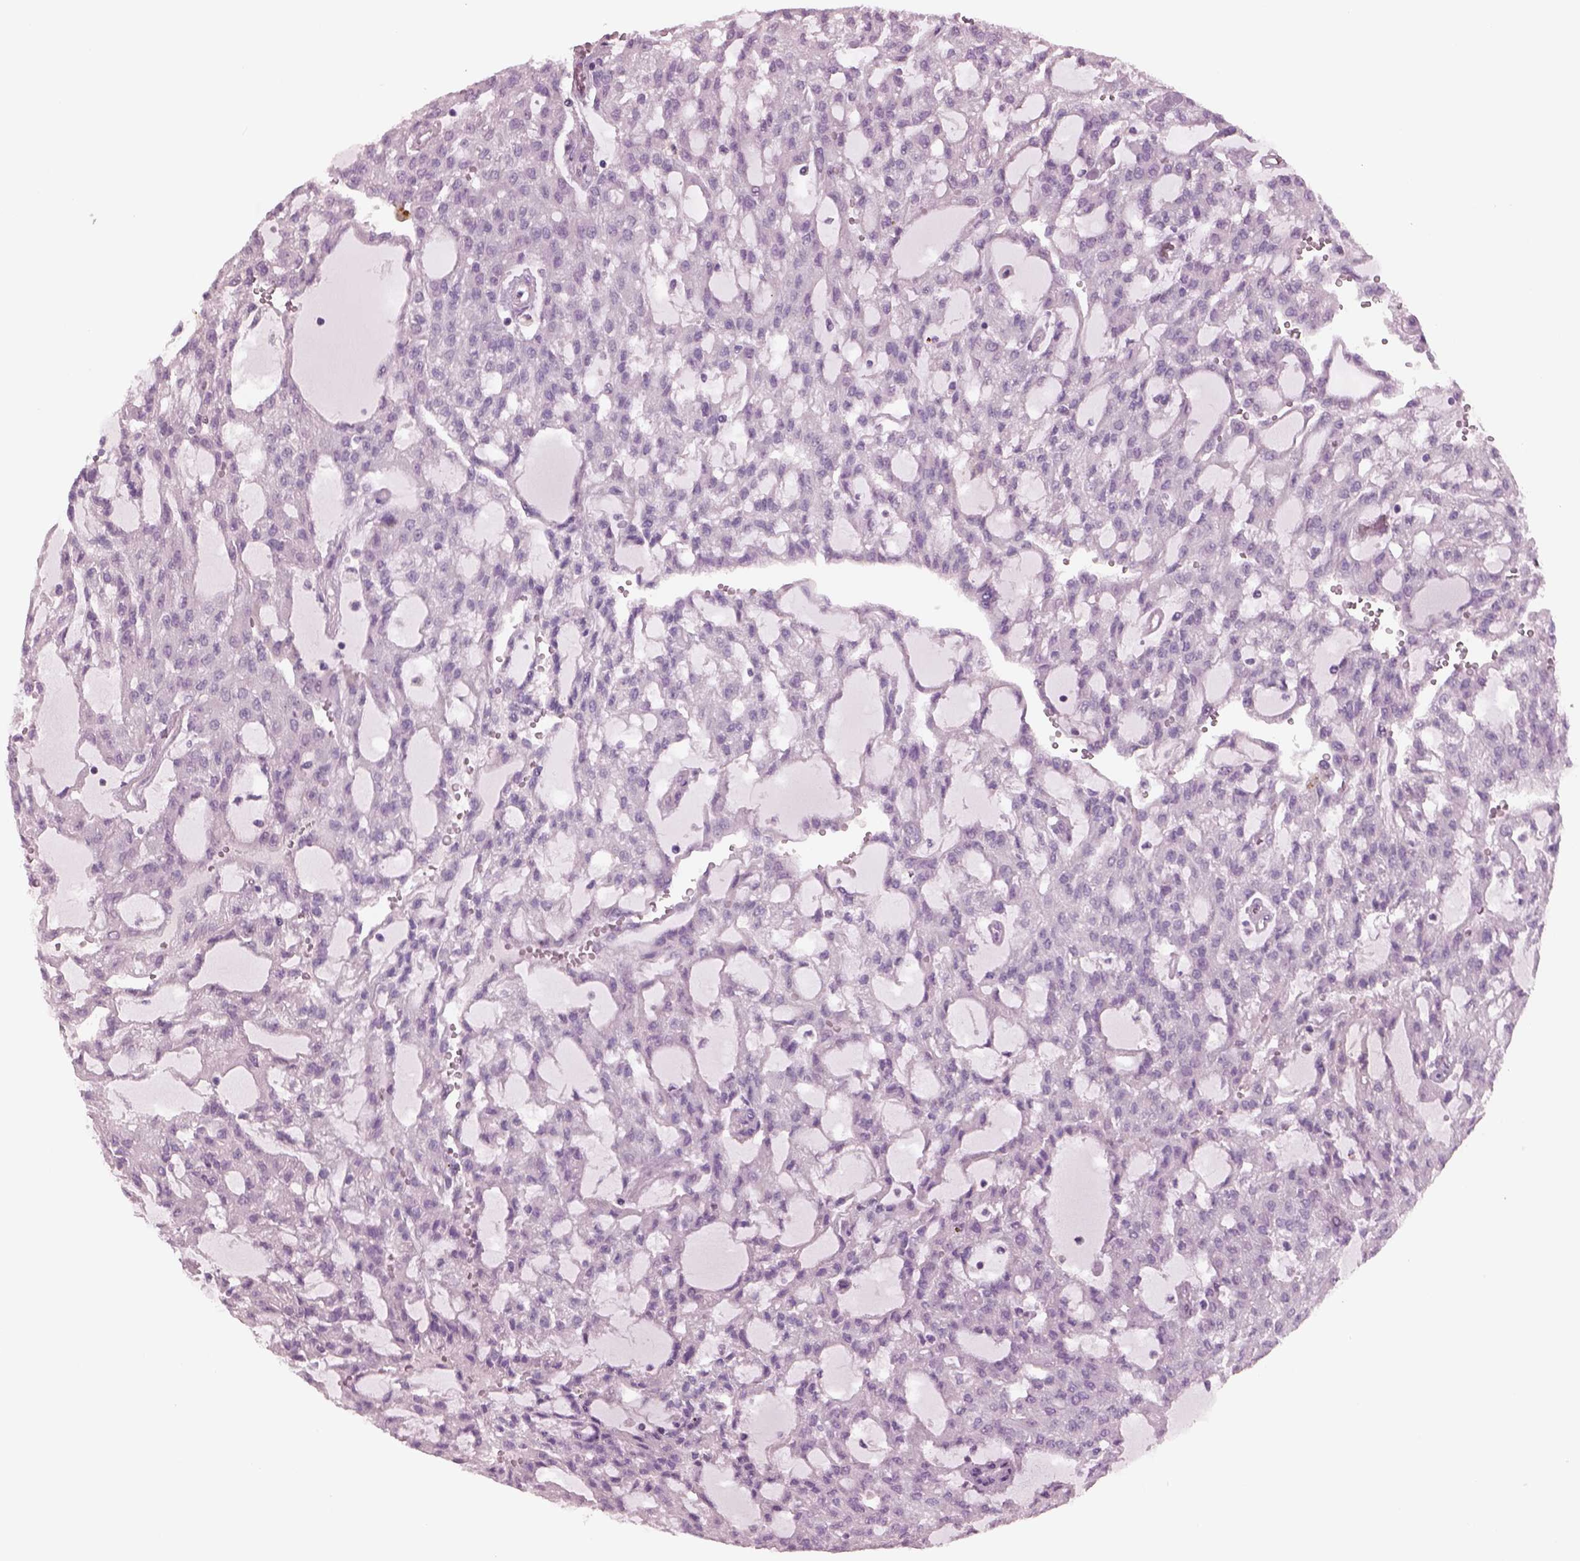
{"staining": {"intensity": "negative", "quantity": "none", "location": "none"}, "tissue": "renal cancer", "cell_type": "Tumor cells", "image_type": "cancer", "snomed": [{"axis": "morphology", "description": "Adenocarcinoma, NOS"}, {"axis": "topography", "description": "Kidney"}], "caption": "Tumor cells show no significant protein expression in renal cancer (adenocarcinoma).", "gene": "CYLC1", "patient": {"sex": "male", "age": 63}}